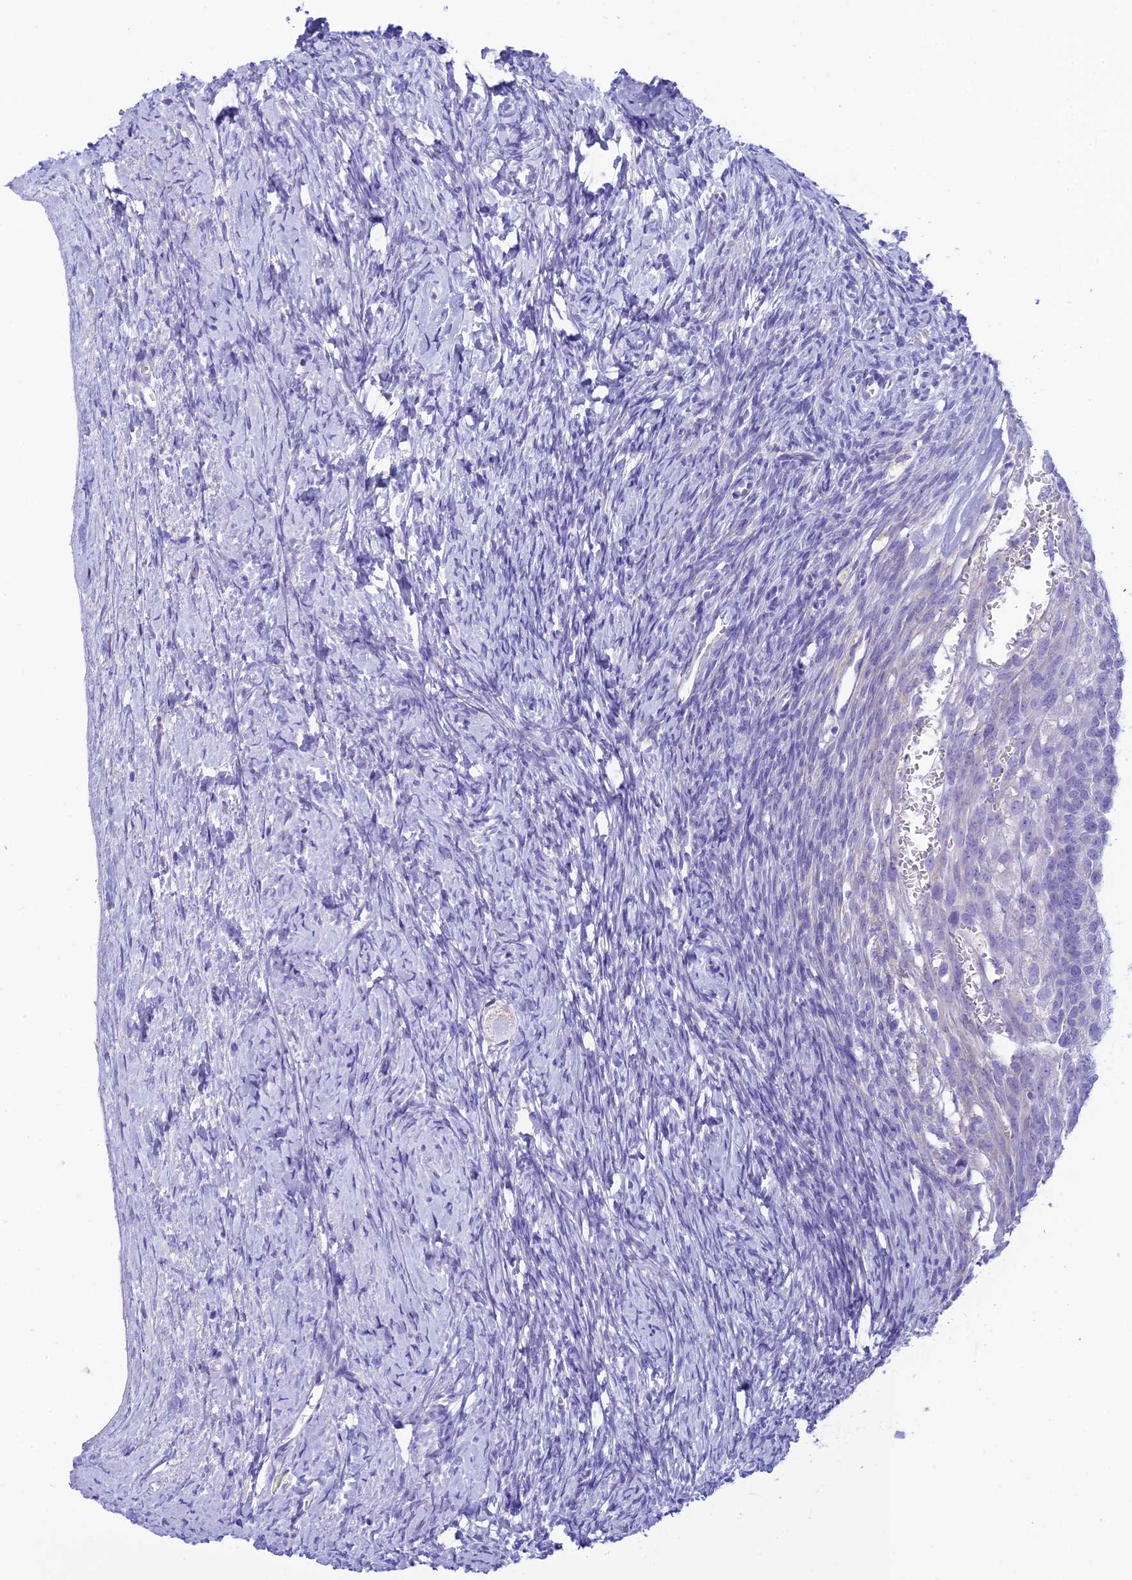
{"staining": {"intensity": "weak", "quantity": "<25%", "location": "cytoplasmic/membranous"}, "tissue": "ovary", "cell_type": "Follicle cells", "image_type": "normal", "snomed": [{"axis": "morphology", "description": "Normal tissue, NOS"}, {"axis": "morphology", "description": "Developmental malformation"}, {"axis": "topography", "description": "Ovary"}], "caption": "This is a photomicrograph of immunohistochemistry (IHC) staining of normal ovary, which shows no positivity in follicle cells. (DAB (3,3'-diaminobenzidine) IHC visualized using brightfield microscopy, high magnification).", "gene": "FBXW4", "patient": {"sex": "female", "age": 39}}